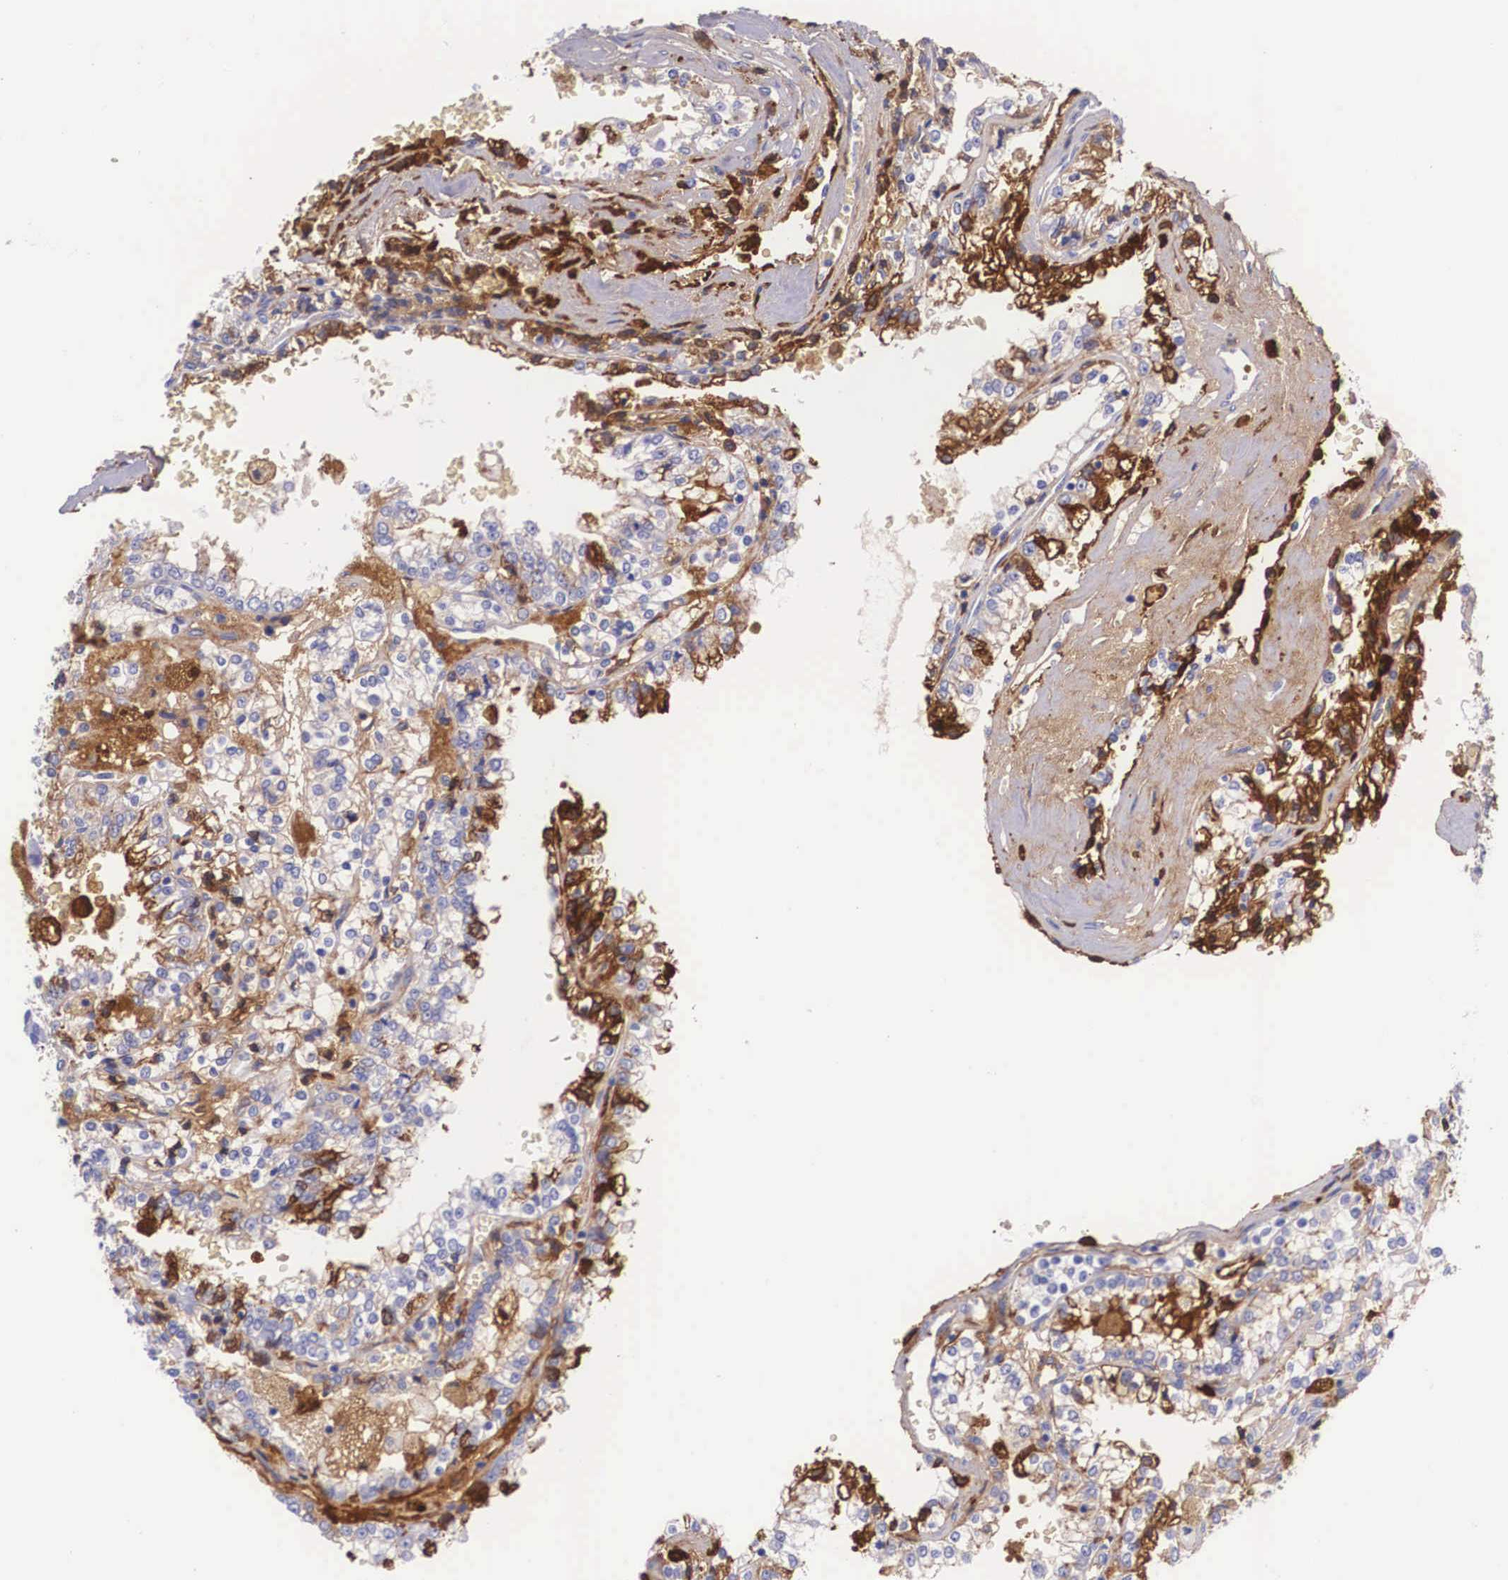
{"staining": {"intensity": "negative", "quantity": "none", "location": "none"}, "tissue": "renal cancer", "cell_type": "Tumor cells", "image_type": "cancer", "snomed": [{"axis": "morphology", "description": "Adenocarcinoma, NOS"}, {"axis": "topography", "description": "Kidney"}], "caption": "Renal adenocarcinoma was stained to show a protein in brown. There is no significant staining in tumor cells.", "gene": "PLG", "patient": {"sex": "female", "age": 56}}